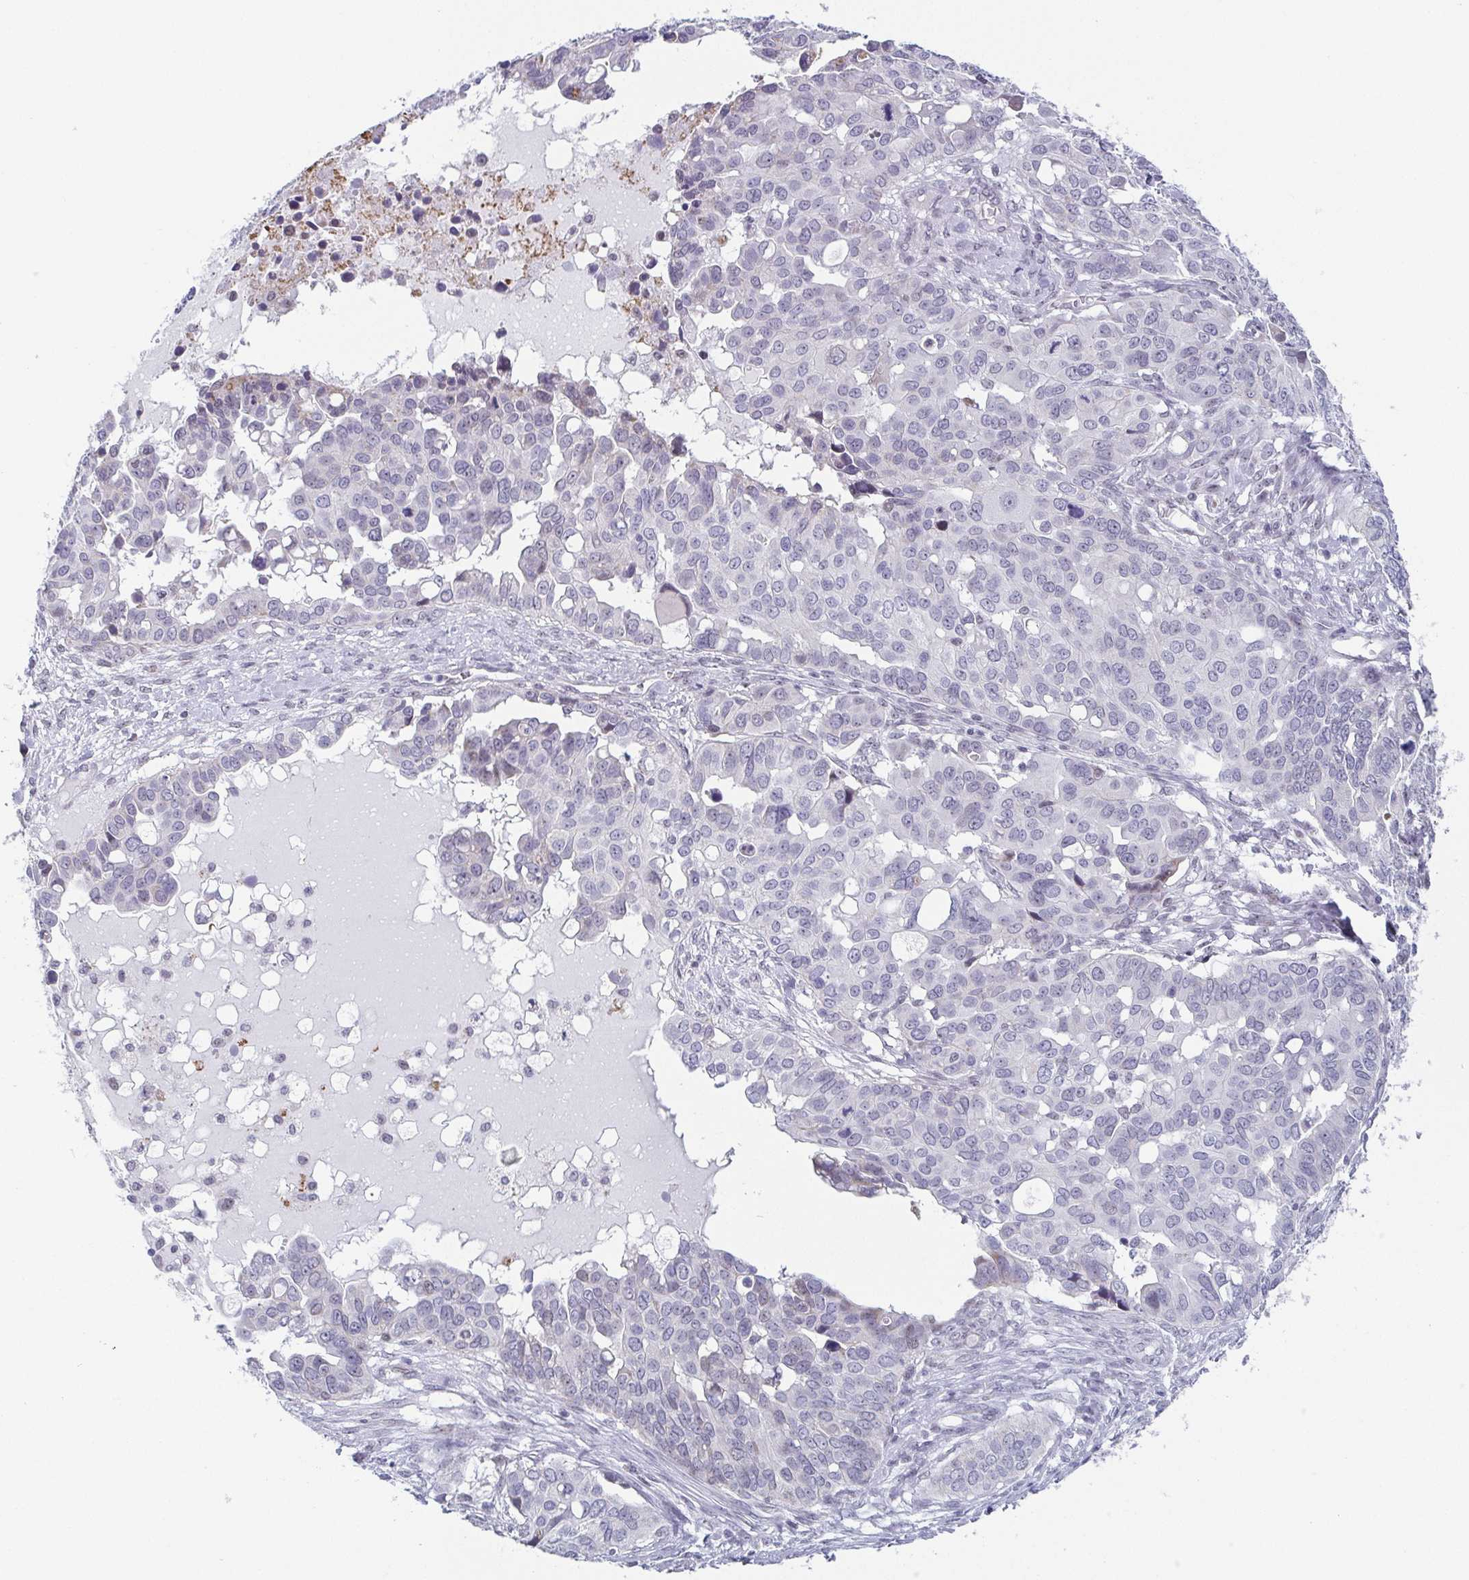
{"staining": {"intensity": "negative", "quantity": "none", "location": "none"}, "tissue": "ovarian cancer", "cell_type": "Tumor cells", "image_type": "cancer", "snomed": [{"axis": "morphology", "description": "Carcinoma, endometroid"}, {"axis": "topography", "description": "Ovary"}], "caption": "The immunohistochemistry (IHC) image has no significant expression in tumor cells of ovarian endometroid carcinoma tissue. (Stains: DAB IHC with hematoxylin counter stain, Microscopy: brightfield microscopy at high magnification).", "gene": "EXOSC7", "patient": {"sex": "female", "age": 78}}